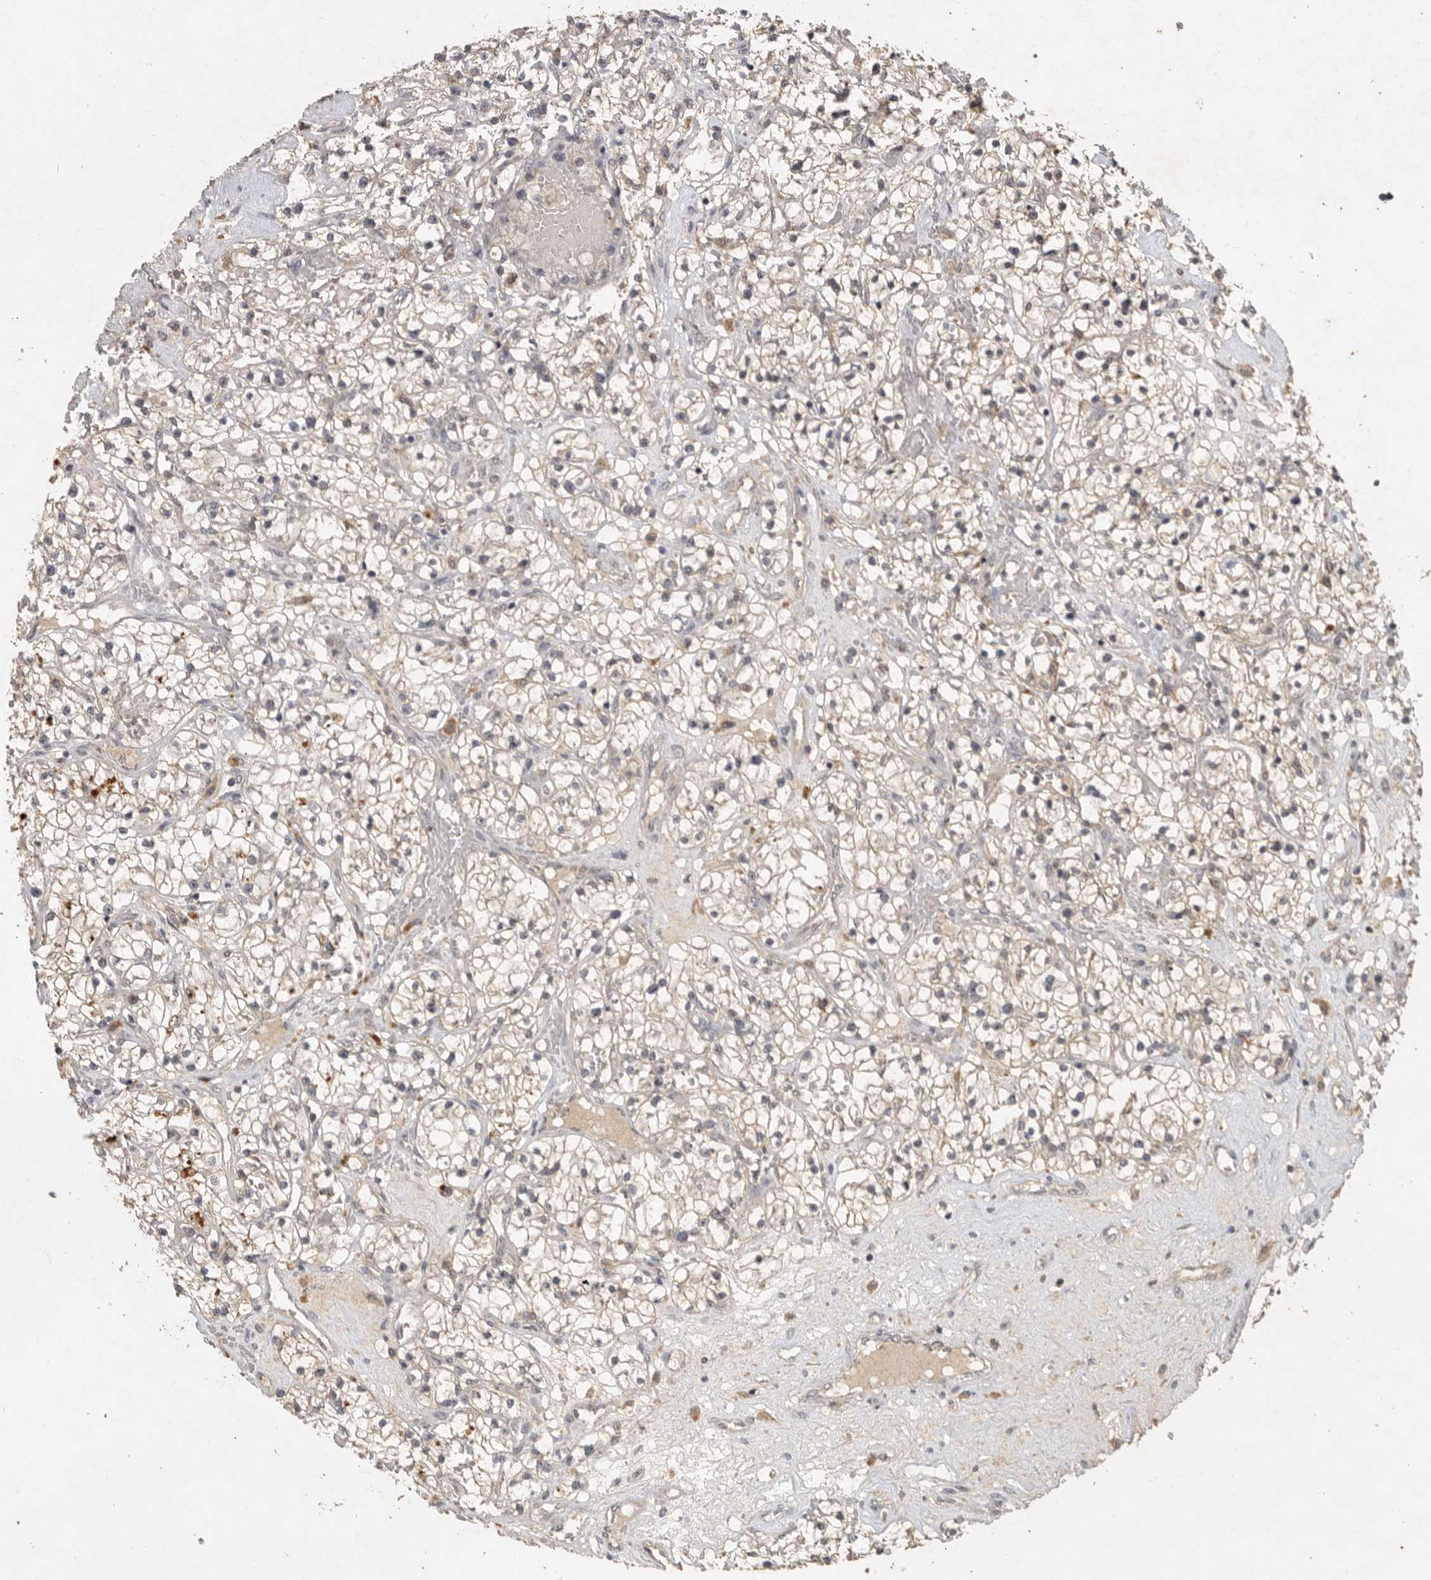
{"staining": {"intensity": "weak", "quantity": "<25%", "location": "cytoplasmic/membranous"}, "tissue": "renal cancer", "cell_type": "Tumor cells", "image_type": "cancer", "snomed": [{"axis": "morphology", "description": "Normal tissue, NOS"}, {"axis": "morphology", "description": "Adenocarcinoma, NOS"}, {"axis": "topography", "description": "Kidney"}], "caption": "Immunohistochemistry (IHC) image of human renal adenocarcinoma stained for a protein (brown), which demonstrates no expression in tumor cells.", "gene": "ADAMTS4", "patient": {"sex": "male", "age": 68}}